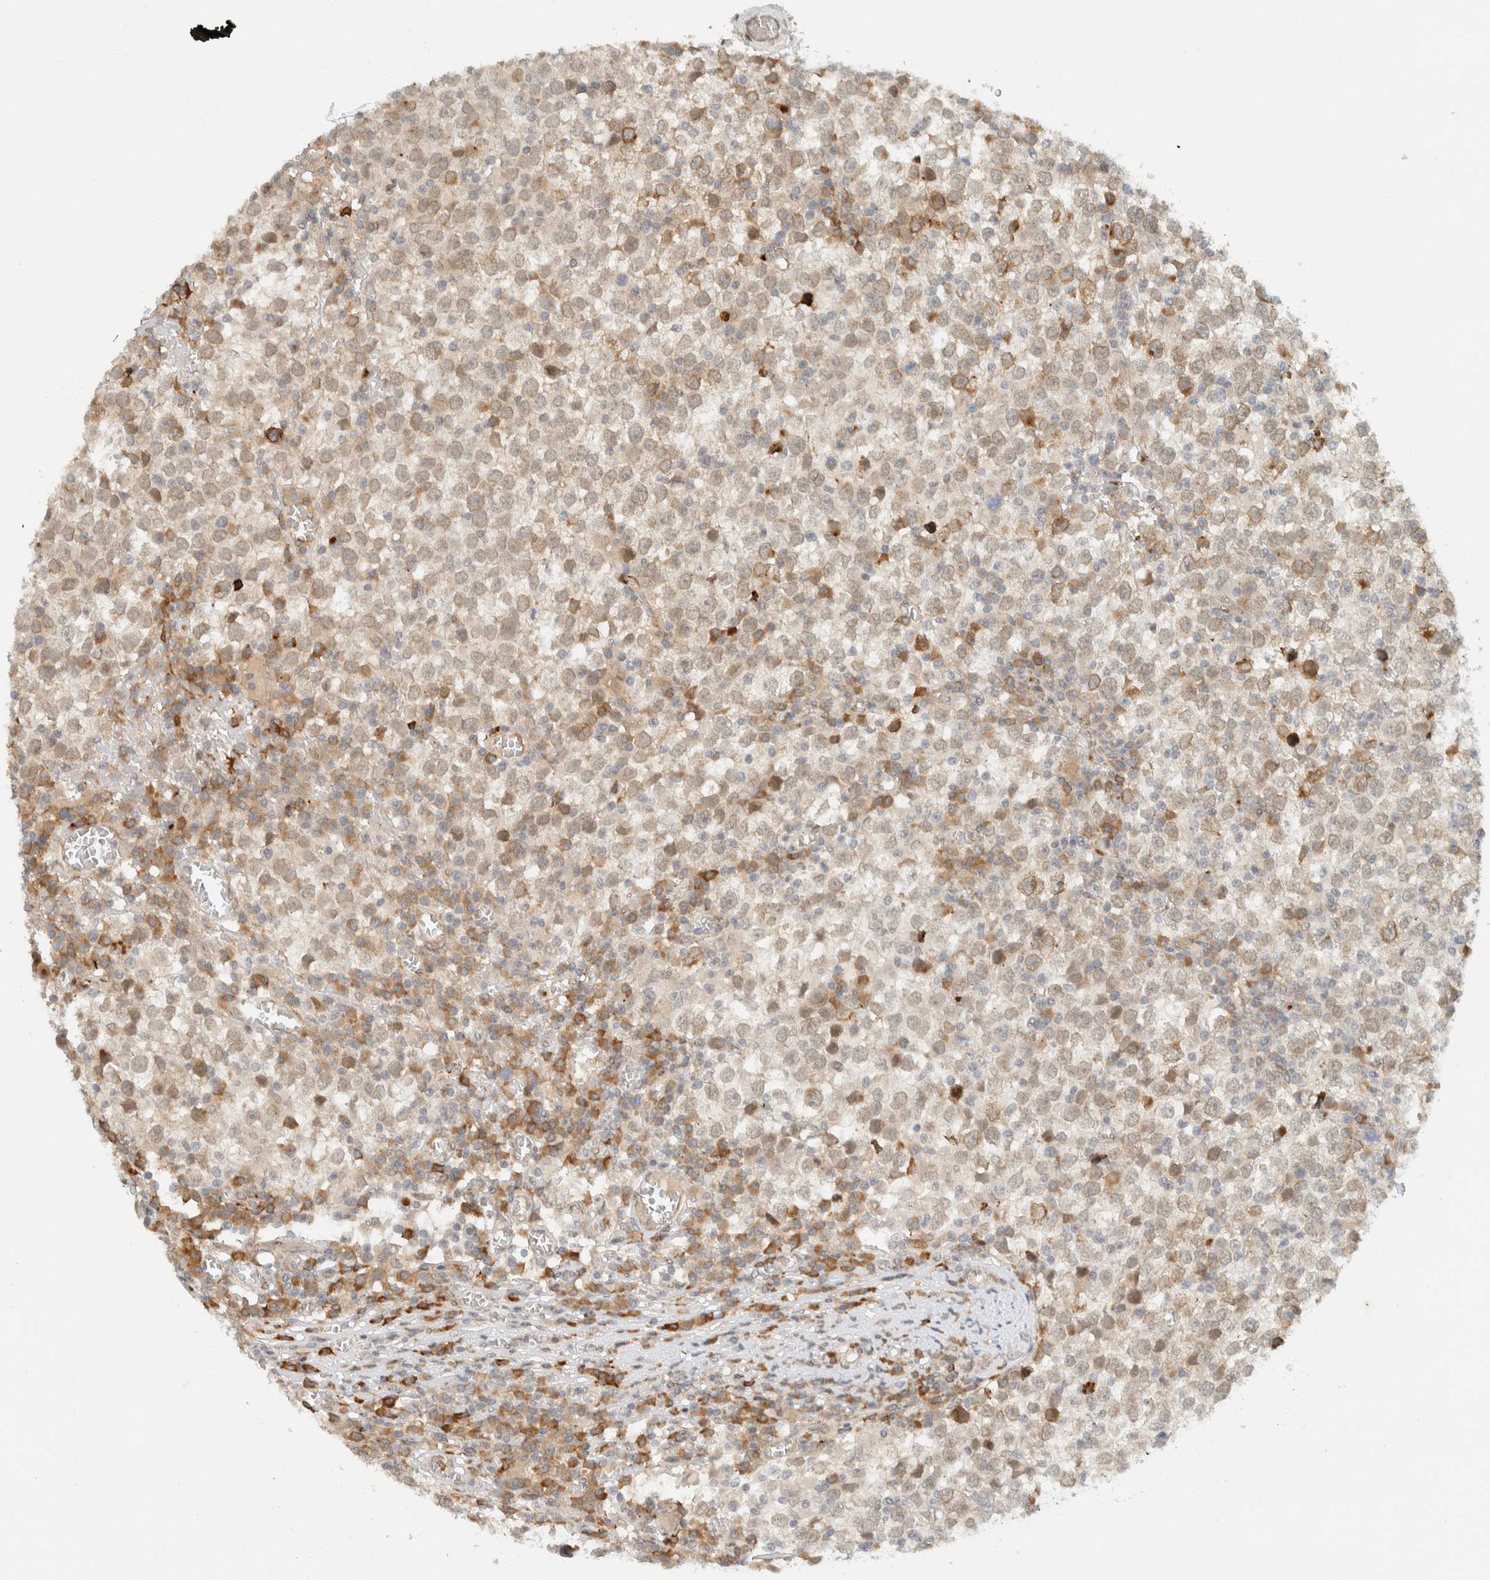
{"staining": {"intensity": "weak", "quantity": ">75%", "location": "cytoplasmic/membranous"}, "tissue": "testis cancer", "cell_type": "Tumor cells", "image_type": "cancer", "snomed": [{"axis": "morphology", "description": "Seminoma, NOS"}, {"axis": "topography", "description": "Testis"}], "caption": "Testis cancer (seminoma) tissue displays weak cytoplasmic/membranous staining in about >75% of tumor cells, visualized by immunohistochemistry.", "gene": "ITPRID1", "patient": {"sex": "male", "age": 65}}